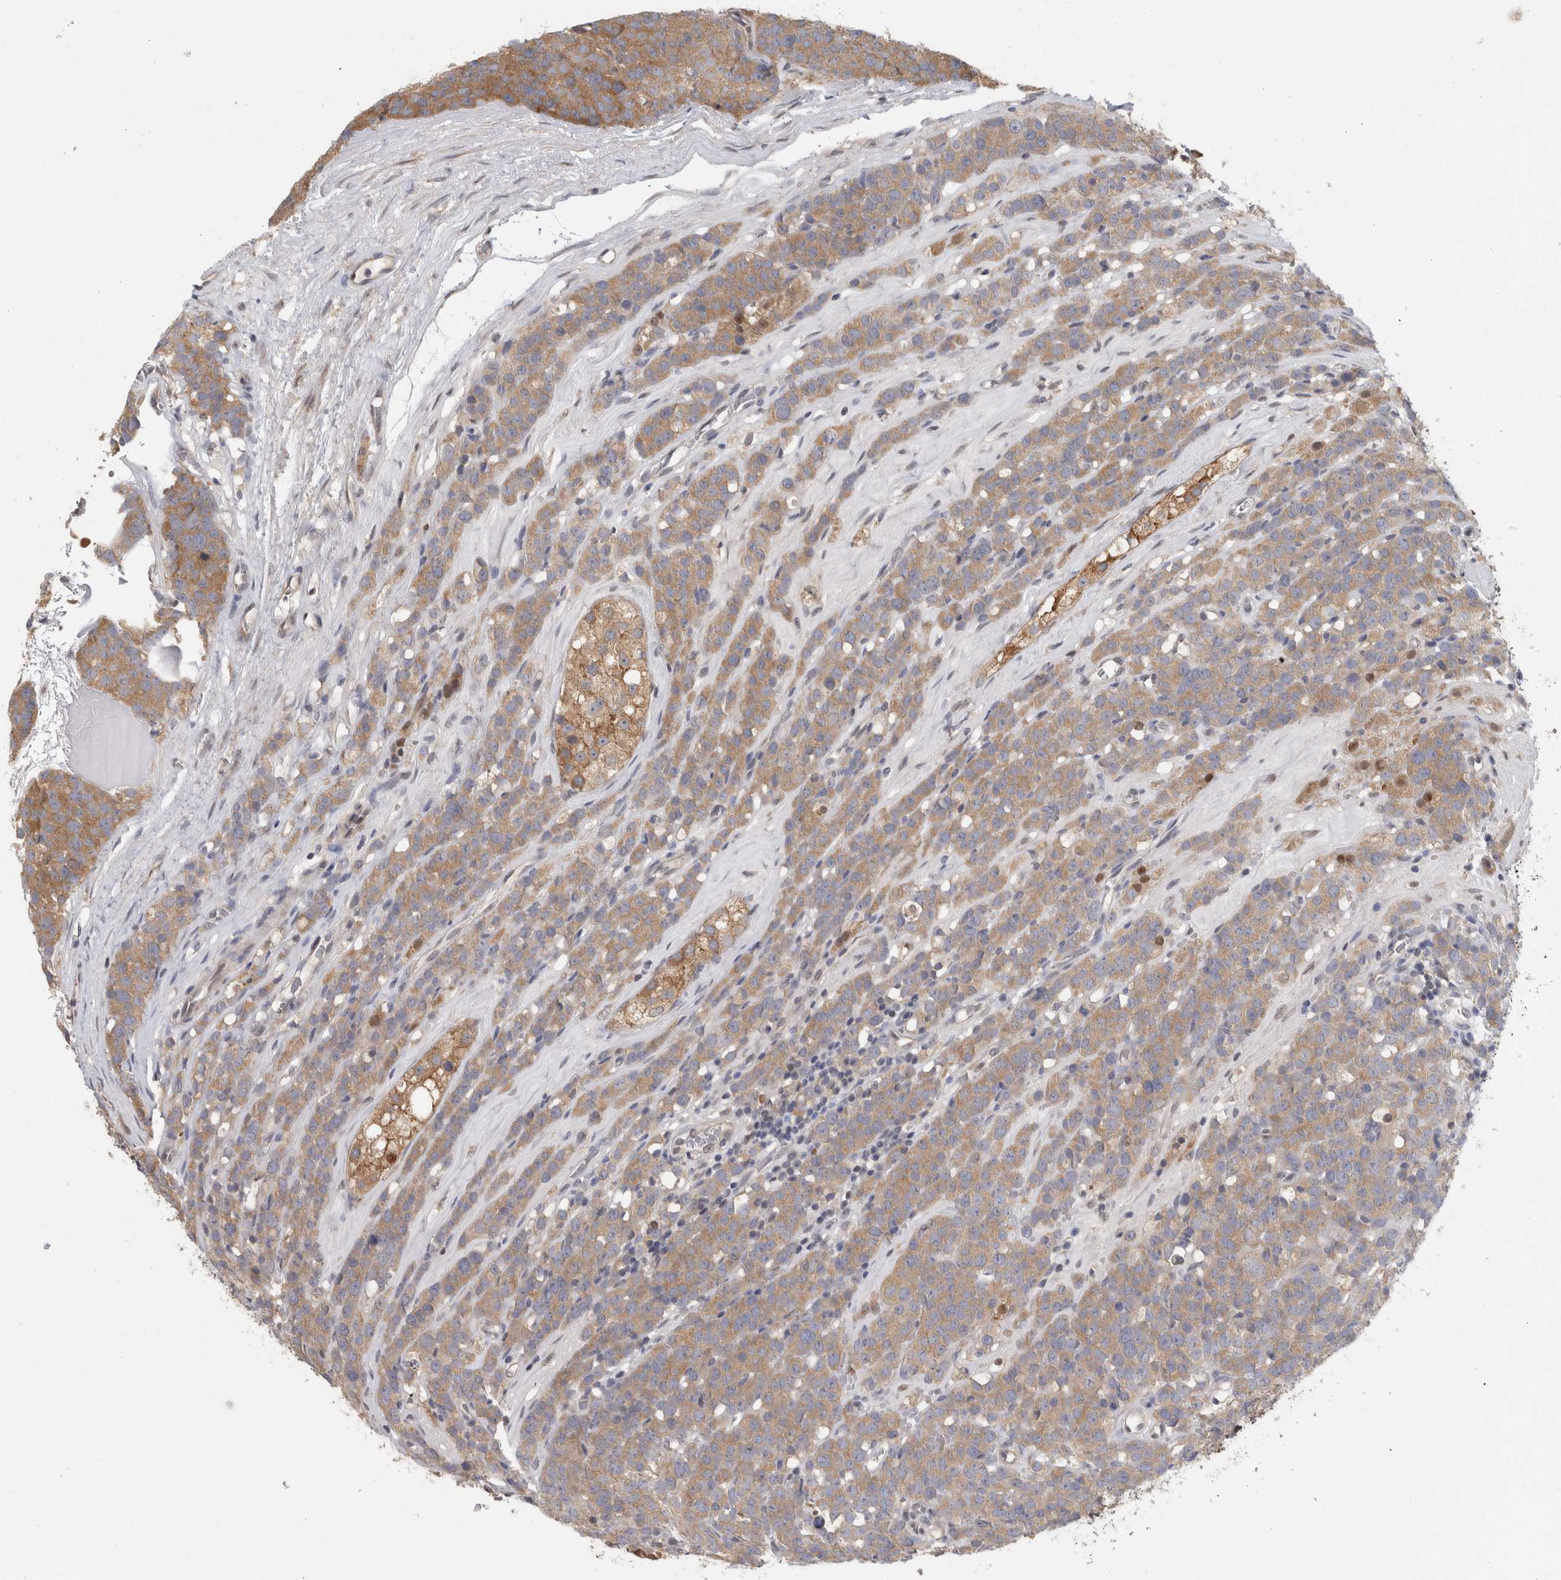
{"staining": {"intensity": "moderate", "quantity": ">75%", "location": "cytoplasmic/membranous"}, "tissue": "testis cancer", "cell_type": "Tumor cells", "image_type": "cancer", "snomed": [{"axis": "morphology", "description": "Seminoma, NOS"}, {"axis": "topography", "description": "Testis"}], "caption": "About >75% of tumor cells in seminoma (testis) exhibit moderate cytoplasmic/membranous protein positivity as visualized by brown immunohistochemical staining.", "gene": "PIGP", "patient": {"sex": "male", "age": 71}}